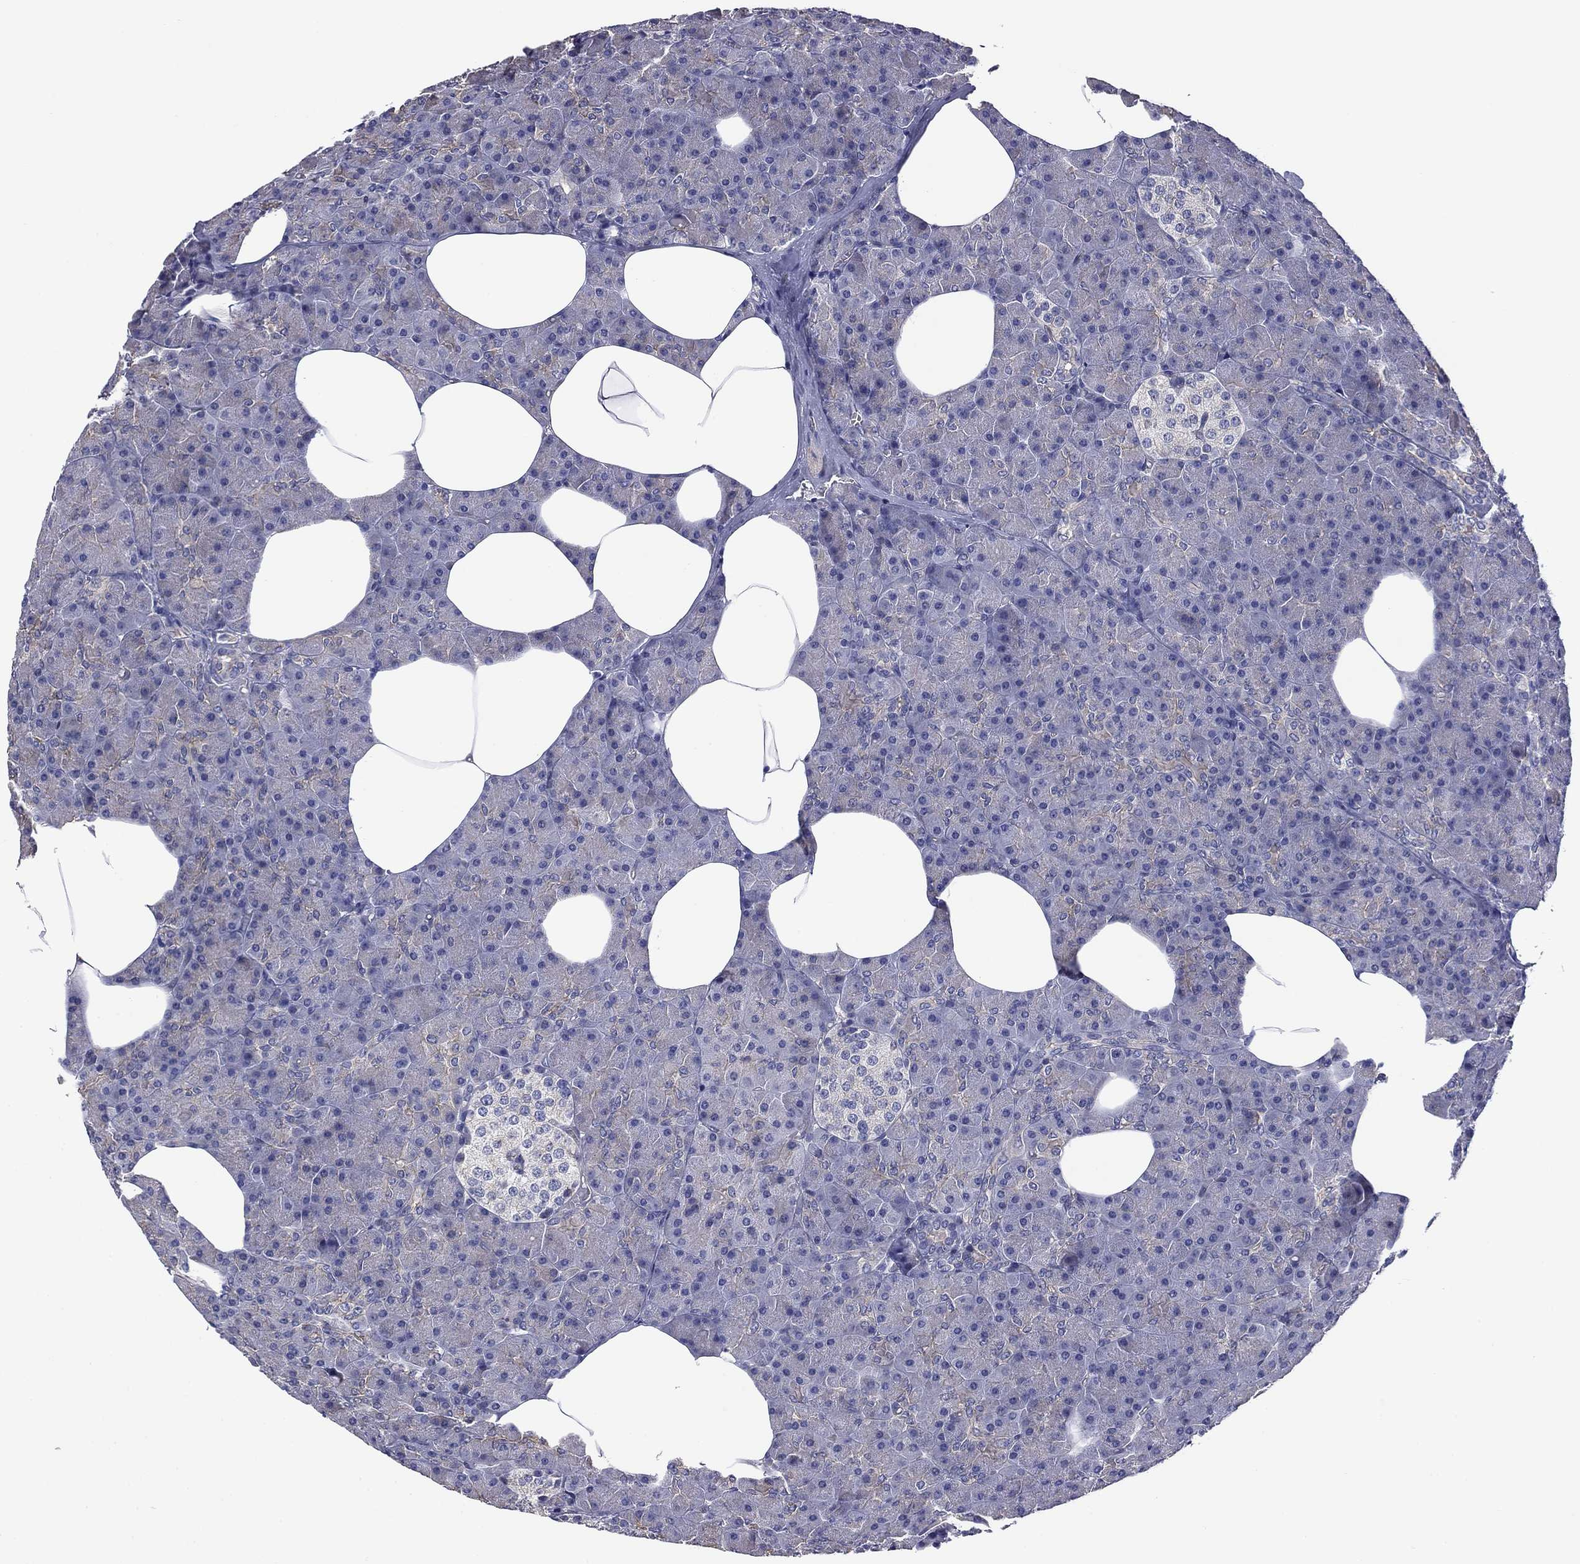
{"staining": {"intensity": "moderate", "quantity": "<25%", "location": "cytoplasmic/membranous"}, "tissue": "pancreas", "cell_type": "Exocrine glandular cells", "image_type": "normal", "snomed": [{"axis": "morphology", "description": "Normal tissue, NOS"}, {"axis": "topography", "description": "Pancreas"}], "caption": "Immunohistochemistry (DAB) staining of unremarkable pancreas reveals moderate cytoplasmic/membranous protein staining in approximately <25% of exocrine glandular cells.", "gene": "TCHH", "patient": {"sex": "female", "age": 45}}